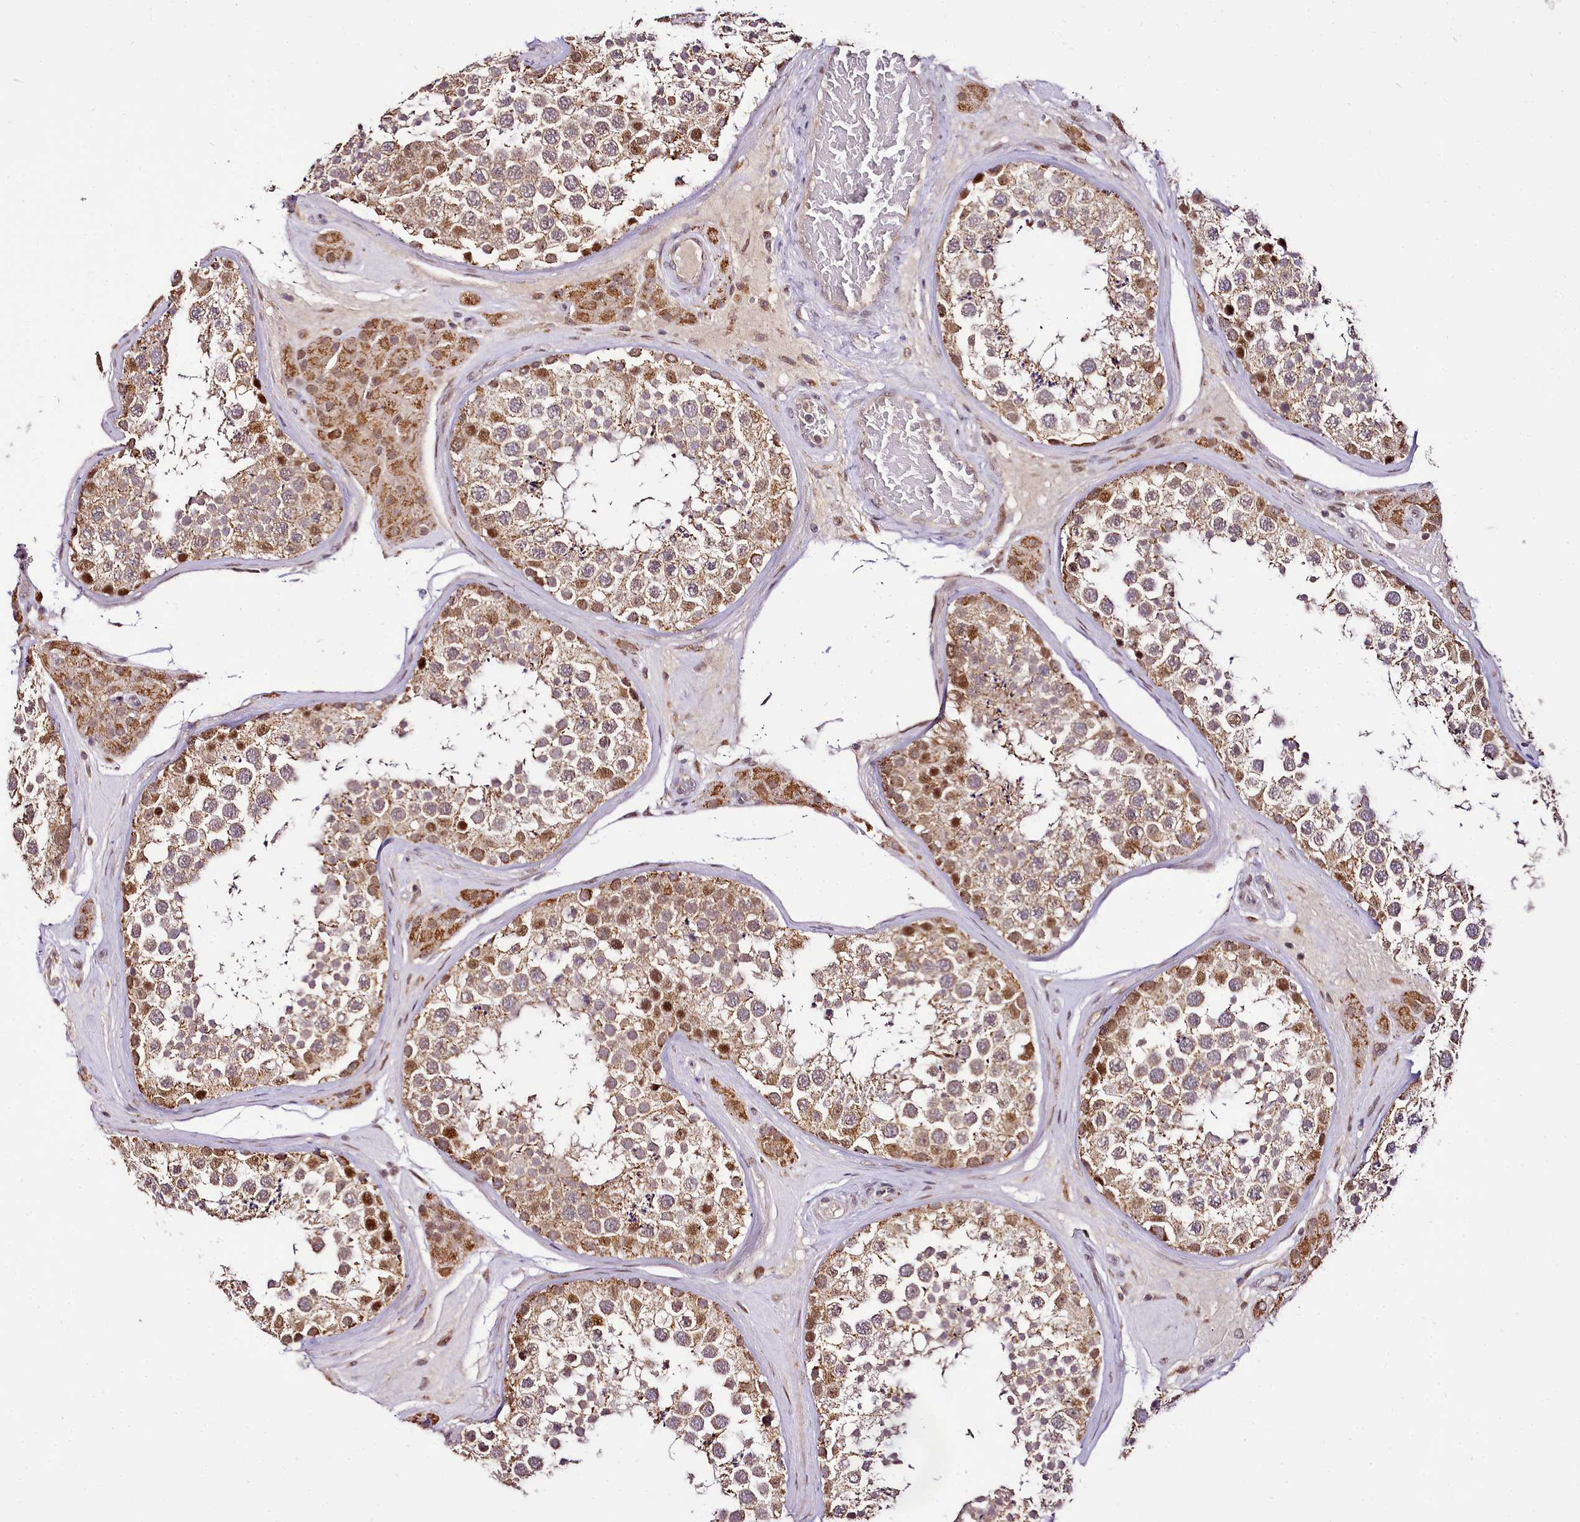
{"staining": {"intensity": "moderate", "quantity": ">75%", "location": "cytoplasmic/membranous,nuclear"}, "tissue": "testis", "cell_type": "Cells in seminiferous ducts", "image_type": "normal", "snomed": [{"axis": "morphology", "description": "Normal tissue, NOS"}, {"axis": "topography", "description": "Testis"}], "caption": "Protein expression analysis of benign human testis reveals moderate cytoplasmic/membranous,nuclear expression in about >75% of cells in seminiferous ducts.", "gene": "EDIL3", "patient": {"sex": "male", "age": 46}}